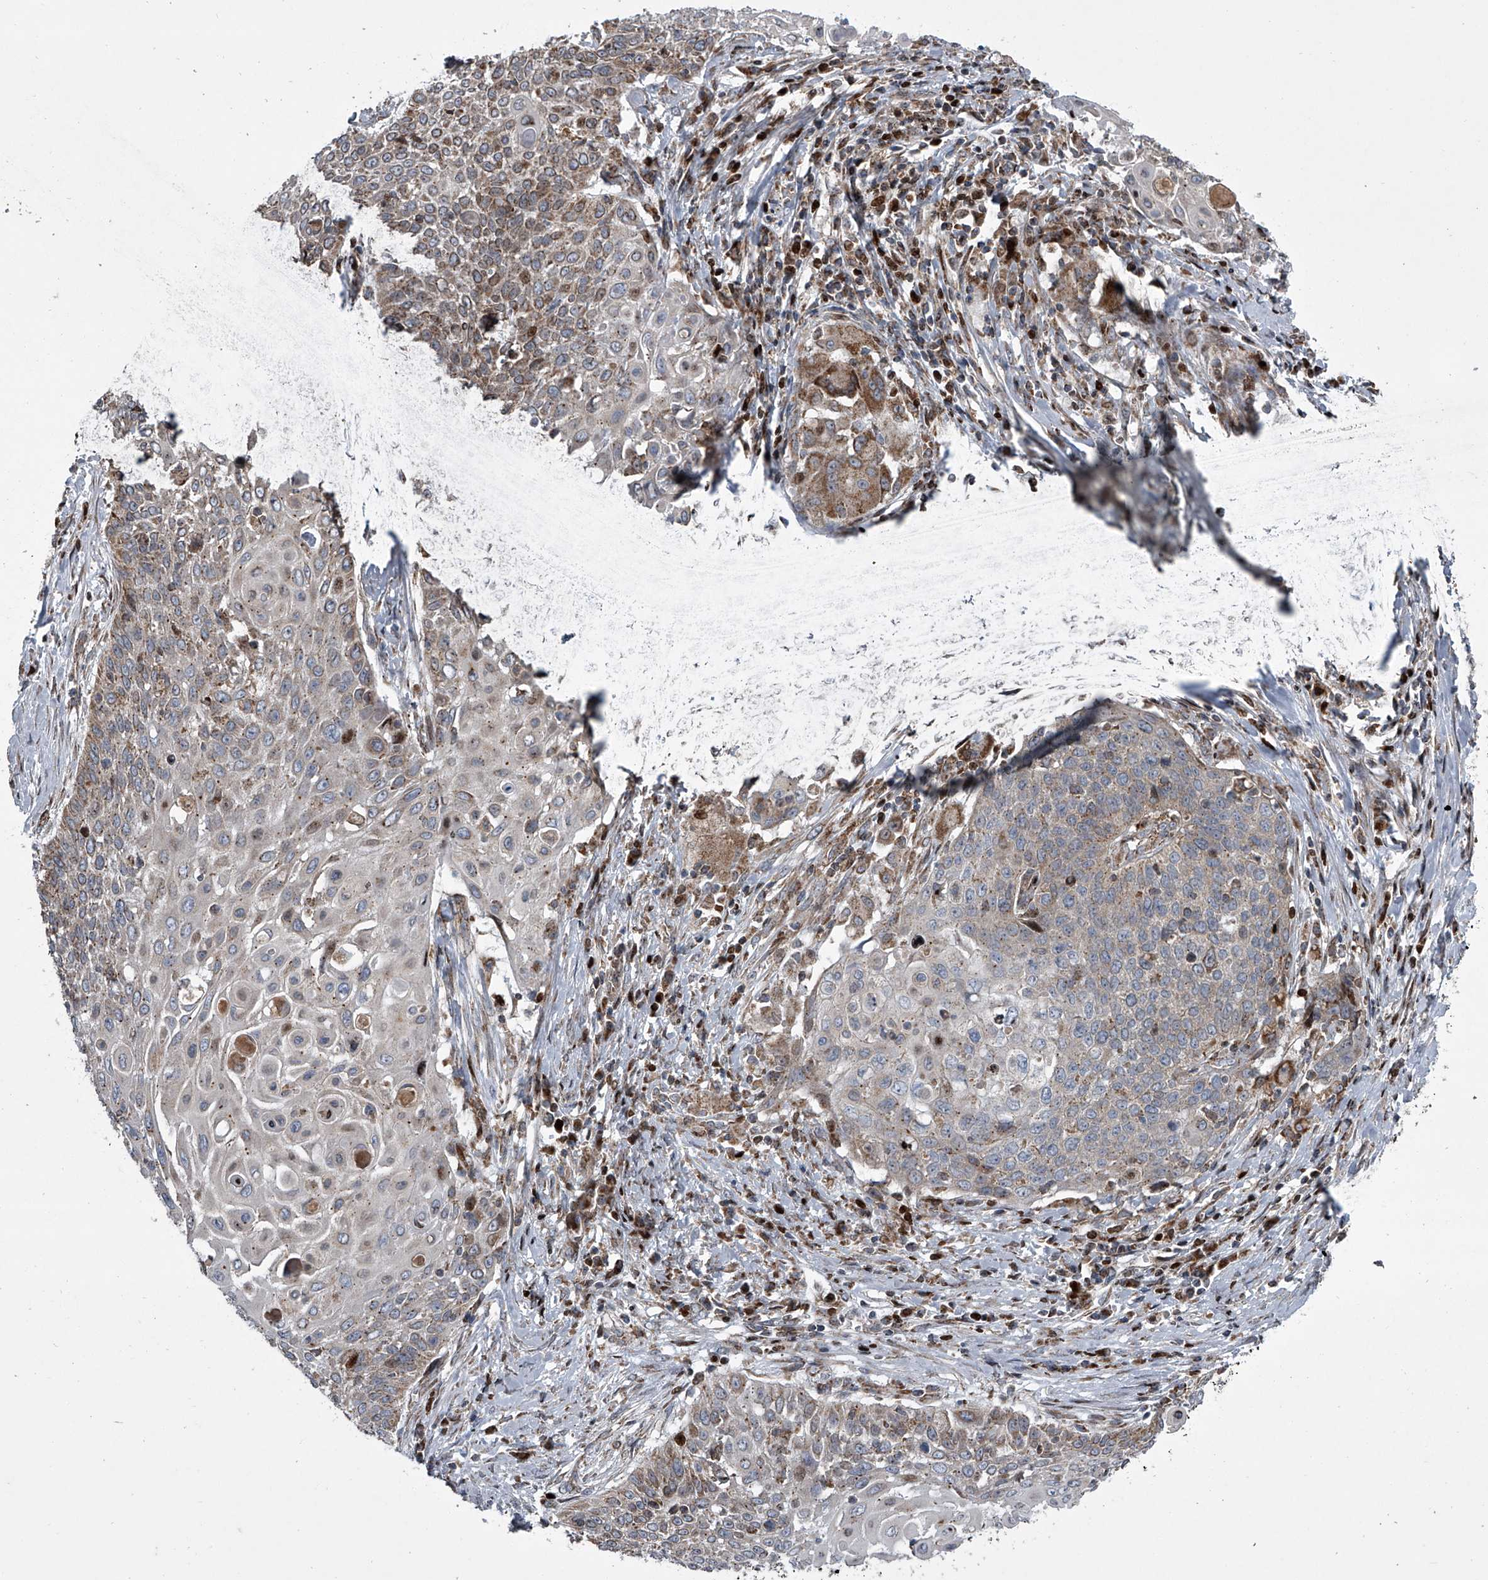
{"staining": {"intensity": "moderate", "quantity": "25%-75%", "location": "cytoplasmic/membranous,nuclear"}, "tissue": "cervical cancer", "cell_type": "Tumor cells", "image_type": "cancer", "snomed": [{"axis": "morphology", "description": "Squamous cell carcinoma, NOS"}, {"axis": "topography", "description": "Cervix"}], "caption": "Cervical squamous cell carcinoma stained for a protein exhibits moderate cytoplasmic/membranous and nuclear positivity in tumor cells. (Brightfield microscopy of DAB IHC at high magnification).", "gene": "STRADA", "patient": {"sex": "female", "age": 39}}